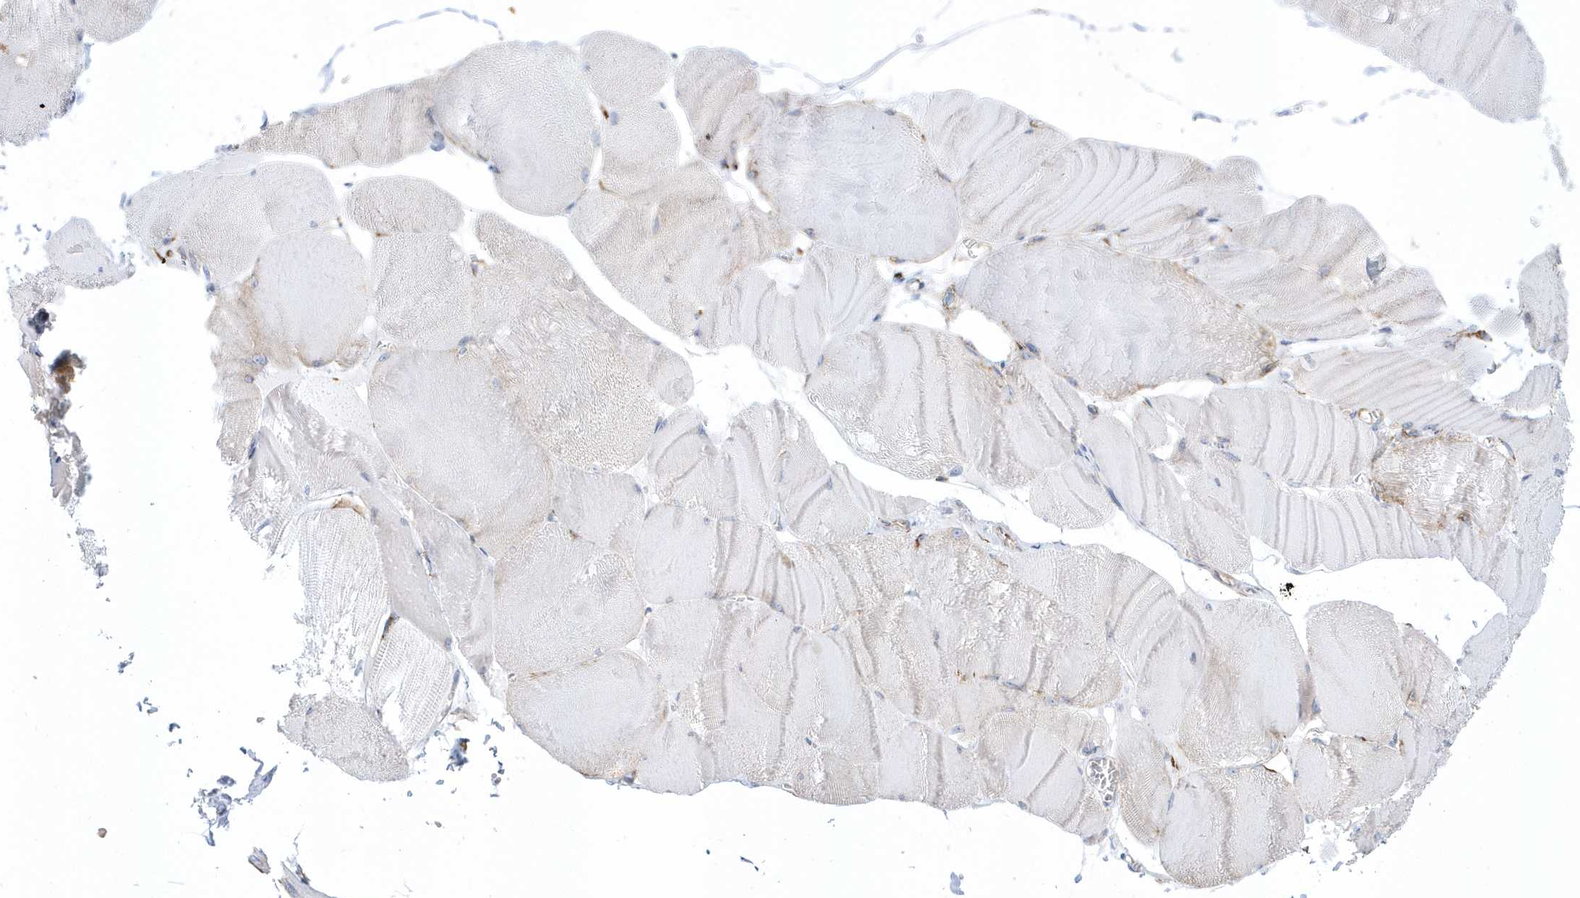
{"staining": {"intensity": "negative", "quantity": "none", "location": "none"}, "tissue": "skeletal muscle", "cell_type": "Myocytes", "image_type": "normal", "snomed": [{"axis": "morphology", "description": "Normal tissue, NOS"}, {"axis": "morphology", "description": "Basal cell carcinoma"}, {"axis": "topography", "description": "Skeletal muscle"}], "caption": "The micrograph demonstrates no staining of myocytes in unremarkable skeletal muscle.", "gene": "DCAF1", "patient": {"sex": "female", "age": 64}}